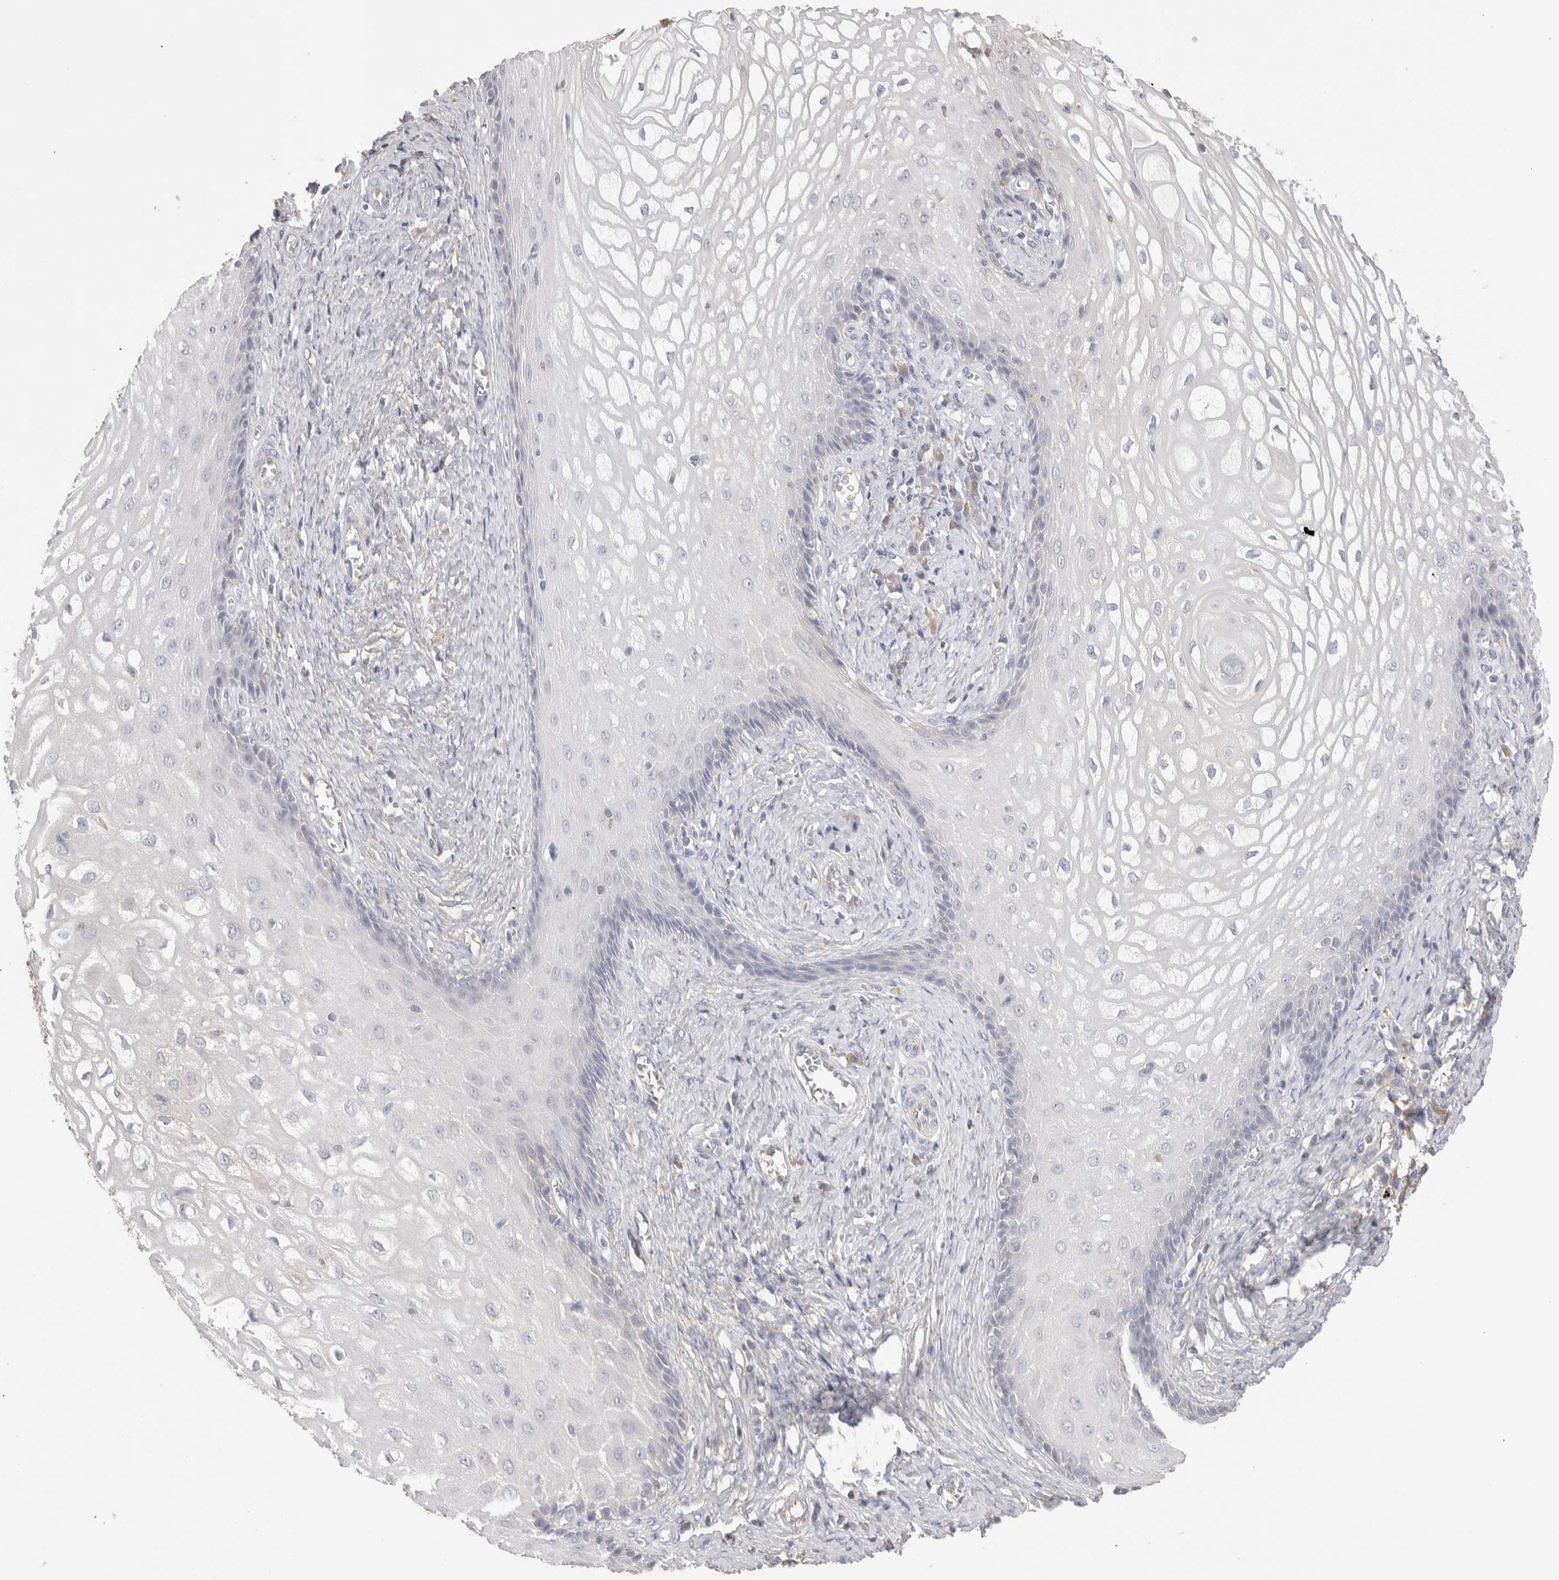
{"staining": {"intensity": "weak", "quantity": "<25%", "location": "cytoplasmic/membranous"}, "tissue": "cervical cancer", "cell_type": "Tumor cells", "image_type": "cancer", "snomed": [{"axis": "morphology", "description": "Adenocarcinoma, NOS"}, {"axis": "topography", "description": "Cervix"}], "caption": "Immunohistochemistry (IHC) micrograph of neoplastic tissue: cervical cancer stained with DAB shows no significant protein expression in tumor cells.", "gene": "CAPN2", "patient": {"sex": "female", "age": 44}}